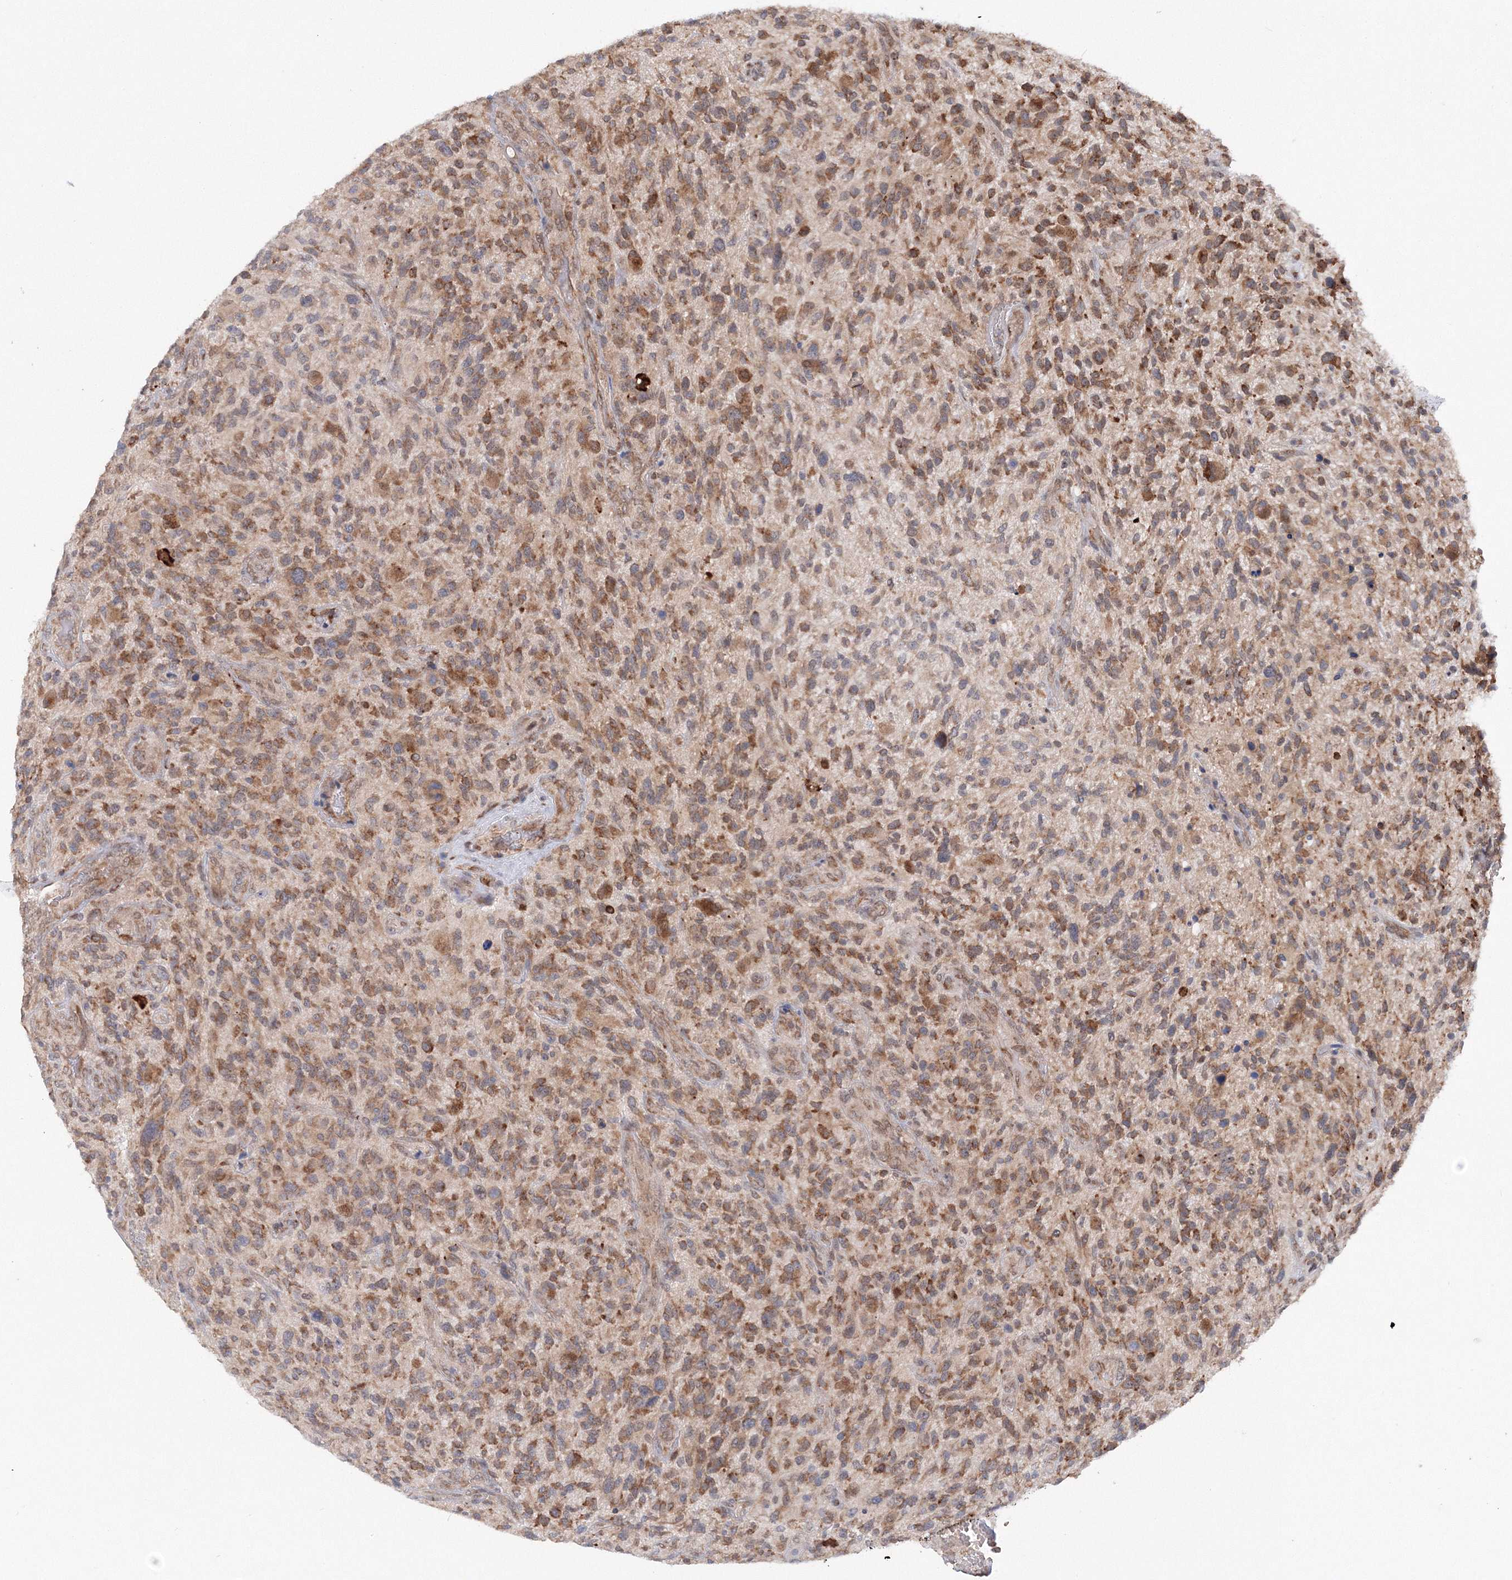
{"staining": {"intensity": "moderate", "quantity": ">75%", "location": "cytoplasmic/membranous"}, "tissue": "glioma", "cell_type": "Tumor cells", "image_type": "cancer", "snomed": [{"axis": "morphology", "description": "Glioma, malignant, High grade"}, {"axis": "topography", "description": "Brain"}], "caption": "The image displays immunohistochemical staining of malignant high-grade glioma. There is moderate cytoplasmic/membranous staining is identified in approximately >75% of tumor cells.", "gene": "DIS3L2", "patient": {"sex": "male", "age": 47}}